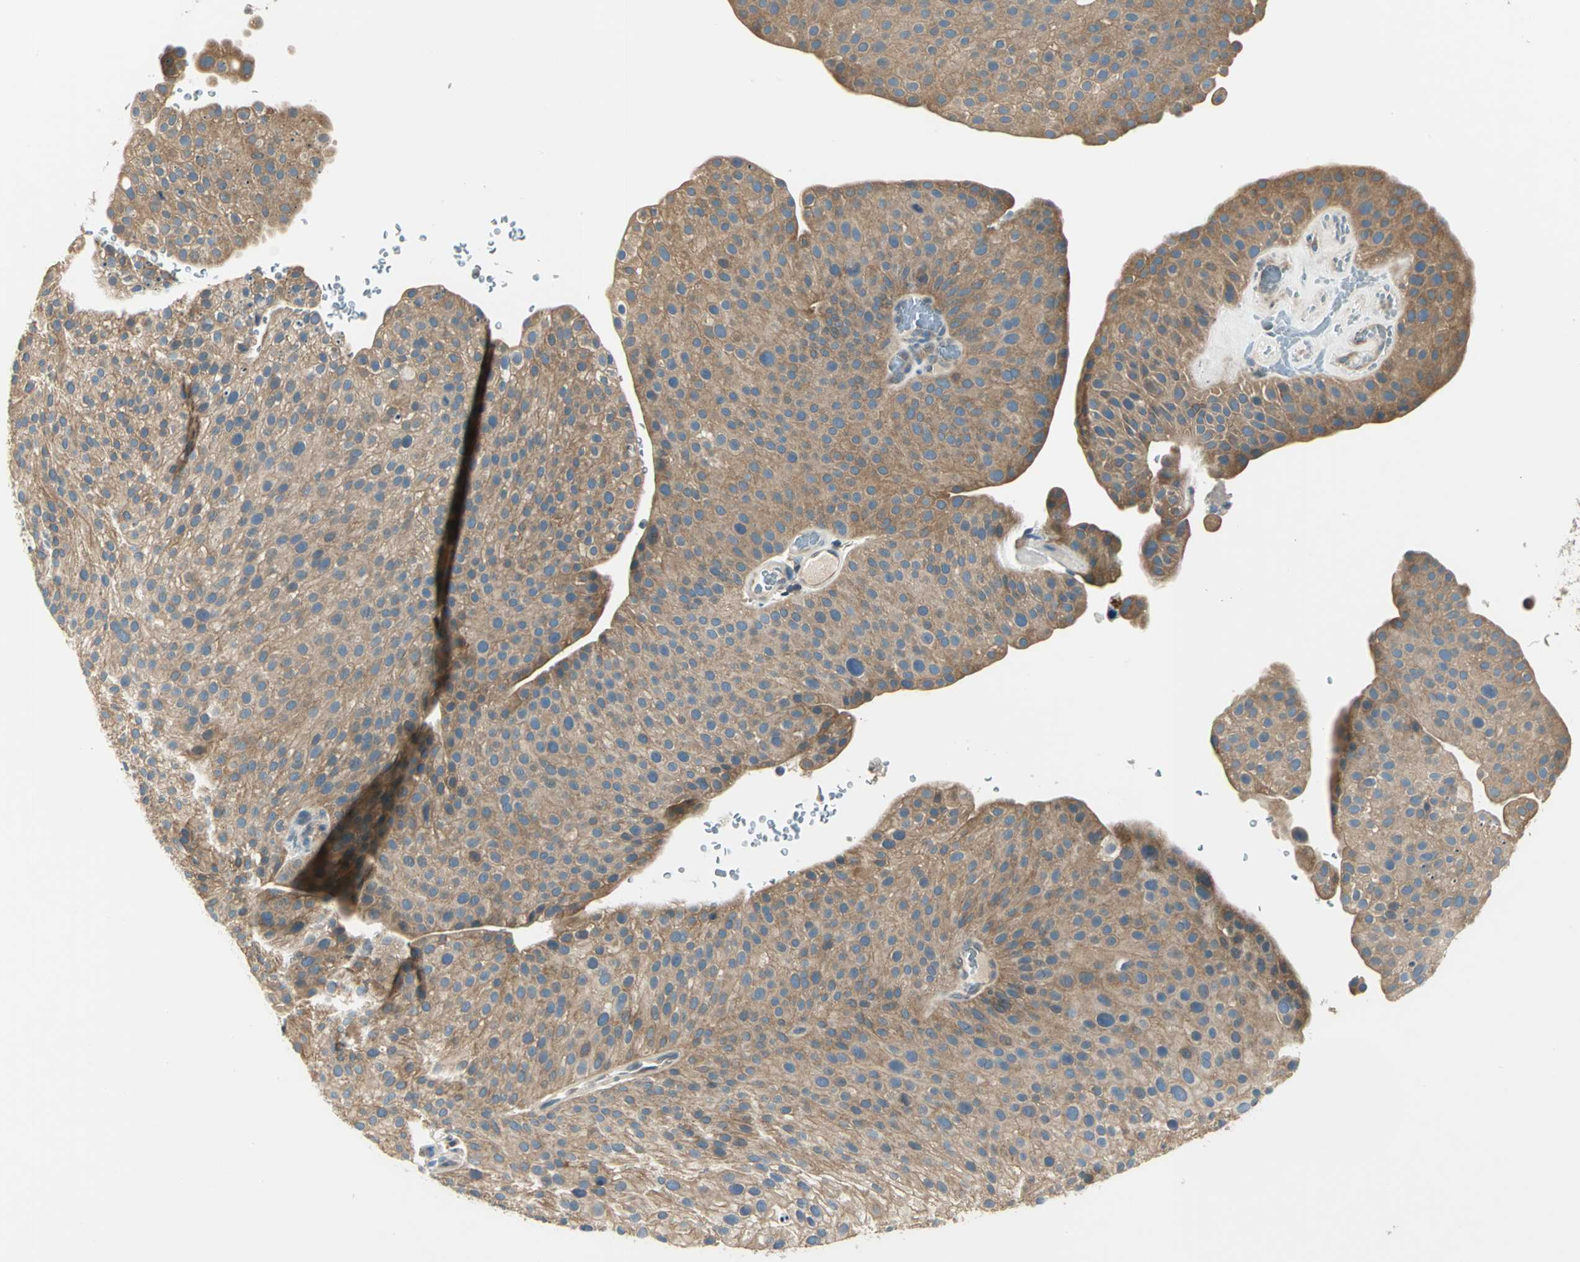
{"staining": {"intensity": "moderate", "quantity": ">75%", "location": "cytoplasmic/membranous"}, "tissue": "urothelial cancer", "cell_type": "Tumor cells", "image_type": "cancer", "snomed": [{"axis": "morphology", "description": "Urothelial carcinoma, Low grade"}, {"axis": "topography", "description": "Smooth muscle"}, {"axis": "topography", "description": "Urinary bladder"}], "caption": "This histopathology image exhibits urothelial carcinoma (low-grade) stained with immunohistochemistry (IHC) to label a protein in brown. The cytoplasmic/membranous of tumor cells show moderate positivity for the protein. Nuclei are counter-stained blue.", "gene": "PRKAA1", "patient": {"sex": "male", "age": 60}}